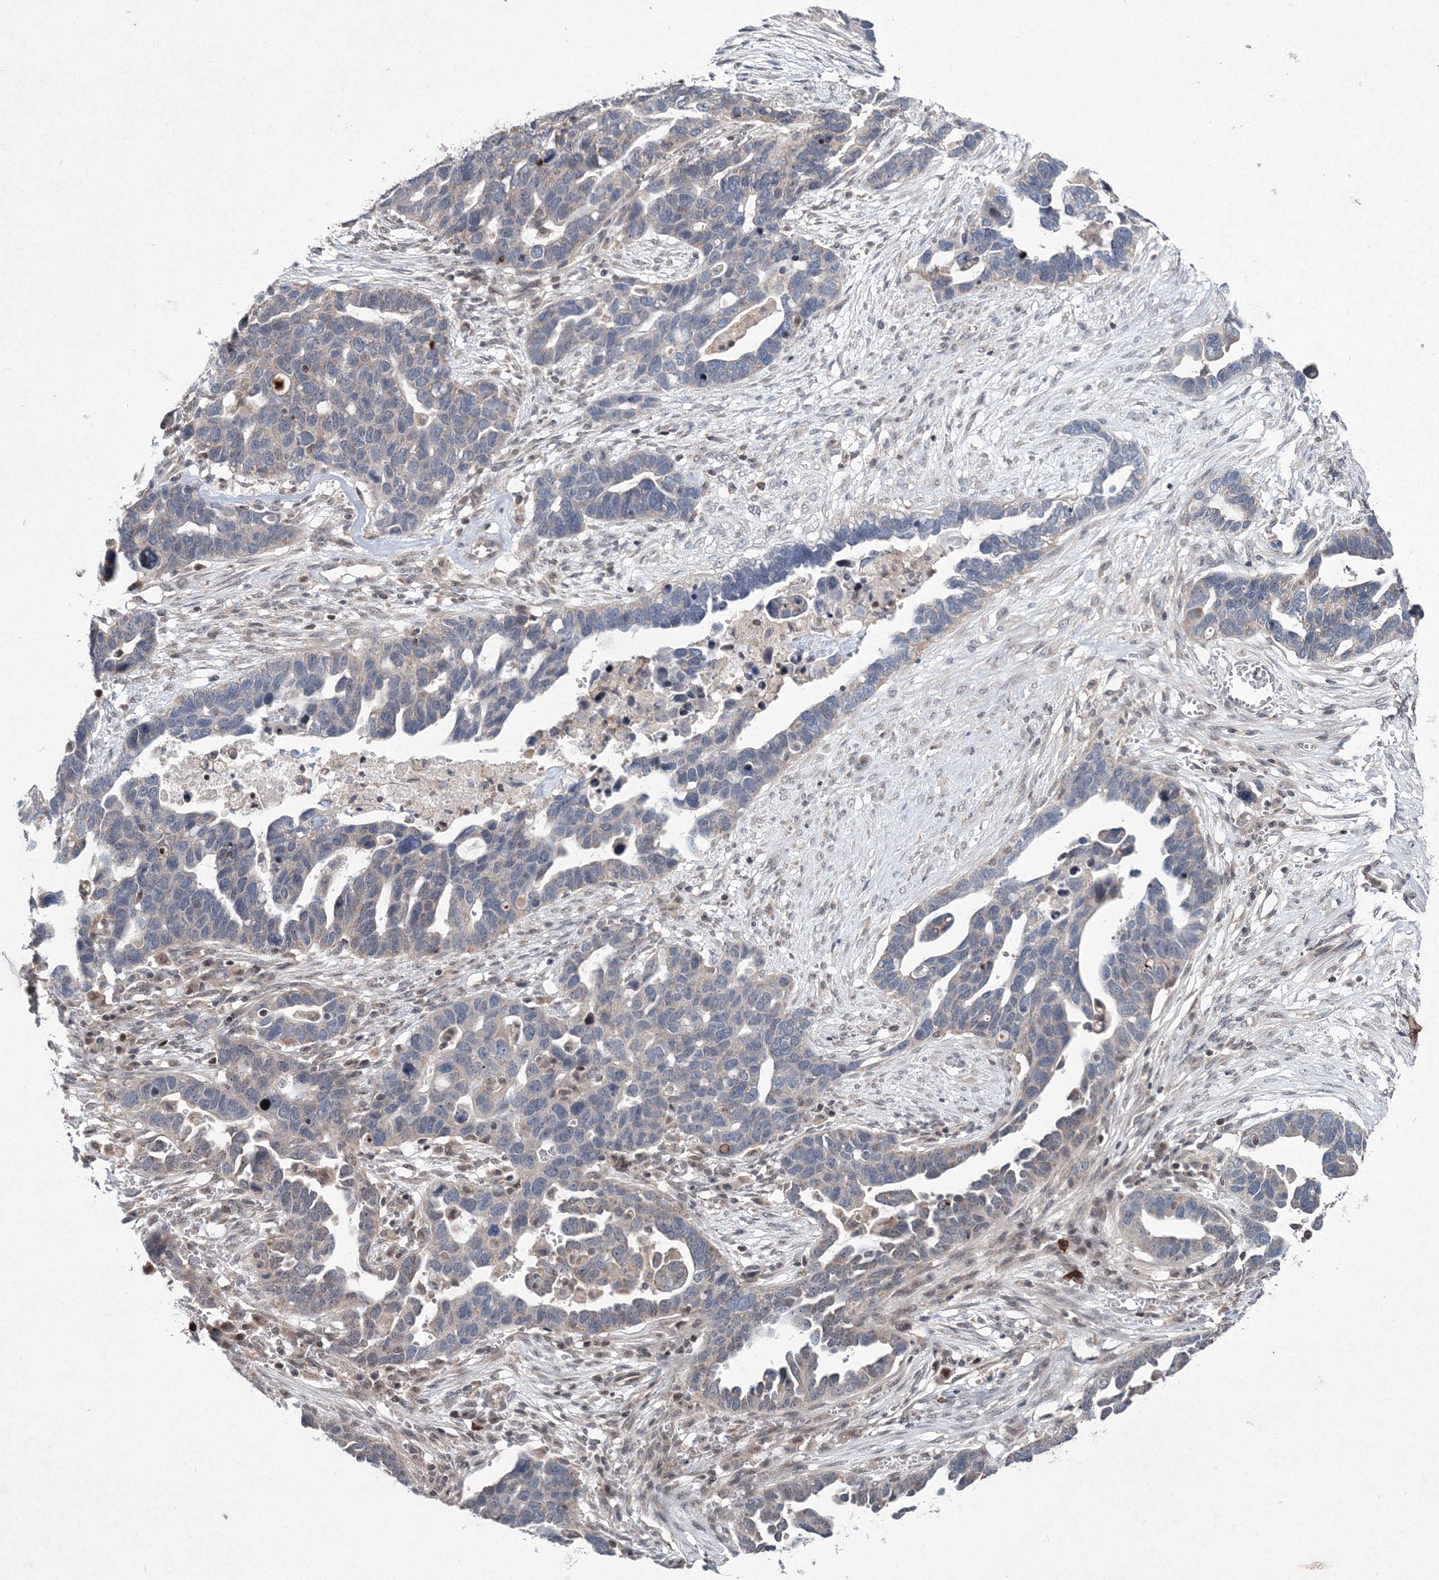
{"staining": {"intensity": "weak", "quantity": "<25%", "location": "cytoplasmic/membranous"}, "tissue": "ovarian cancer", "cell_type": "Tumor cells", "image_type": "cancer", "snomed": [{"axis": "morphology", "description": "Cystadenocarcinoma, serous, NOS"}, {"axis": "topography", "description": "Ovary"}], "caption": "Immunohistochemistry of human ovarian cancer reveals no expression in tumor cells.", "gene": "MKRN2", "patient": {"sex": "female", "age": 54}}